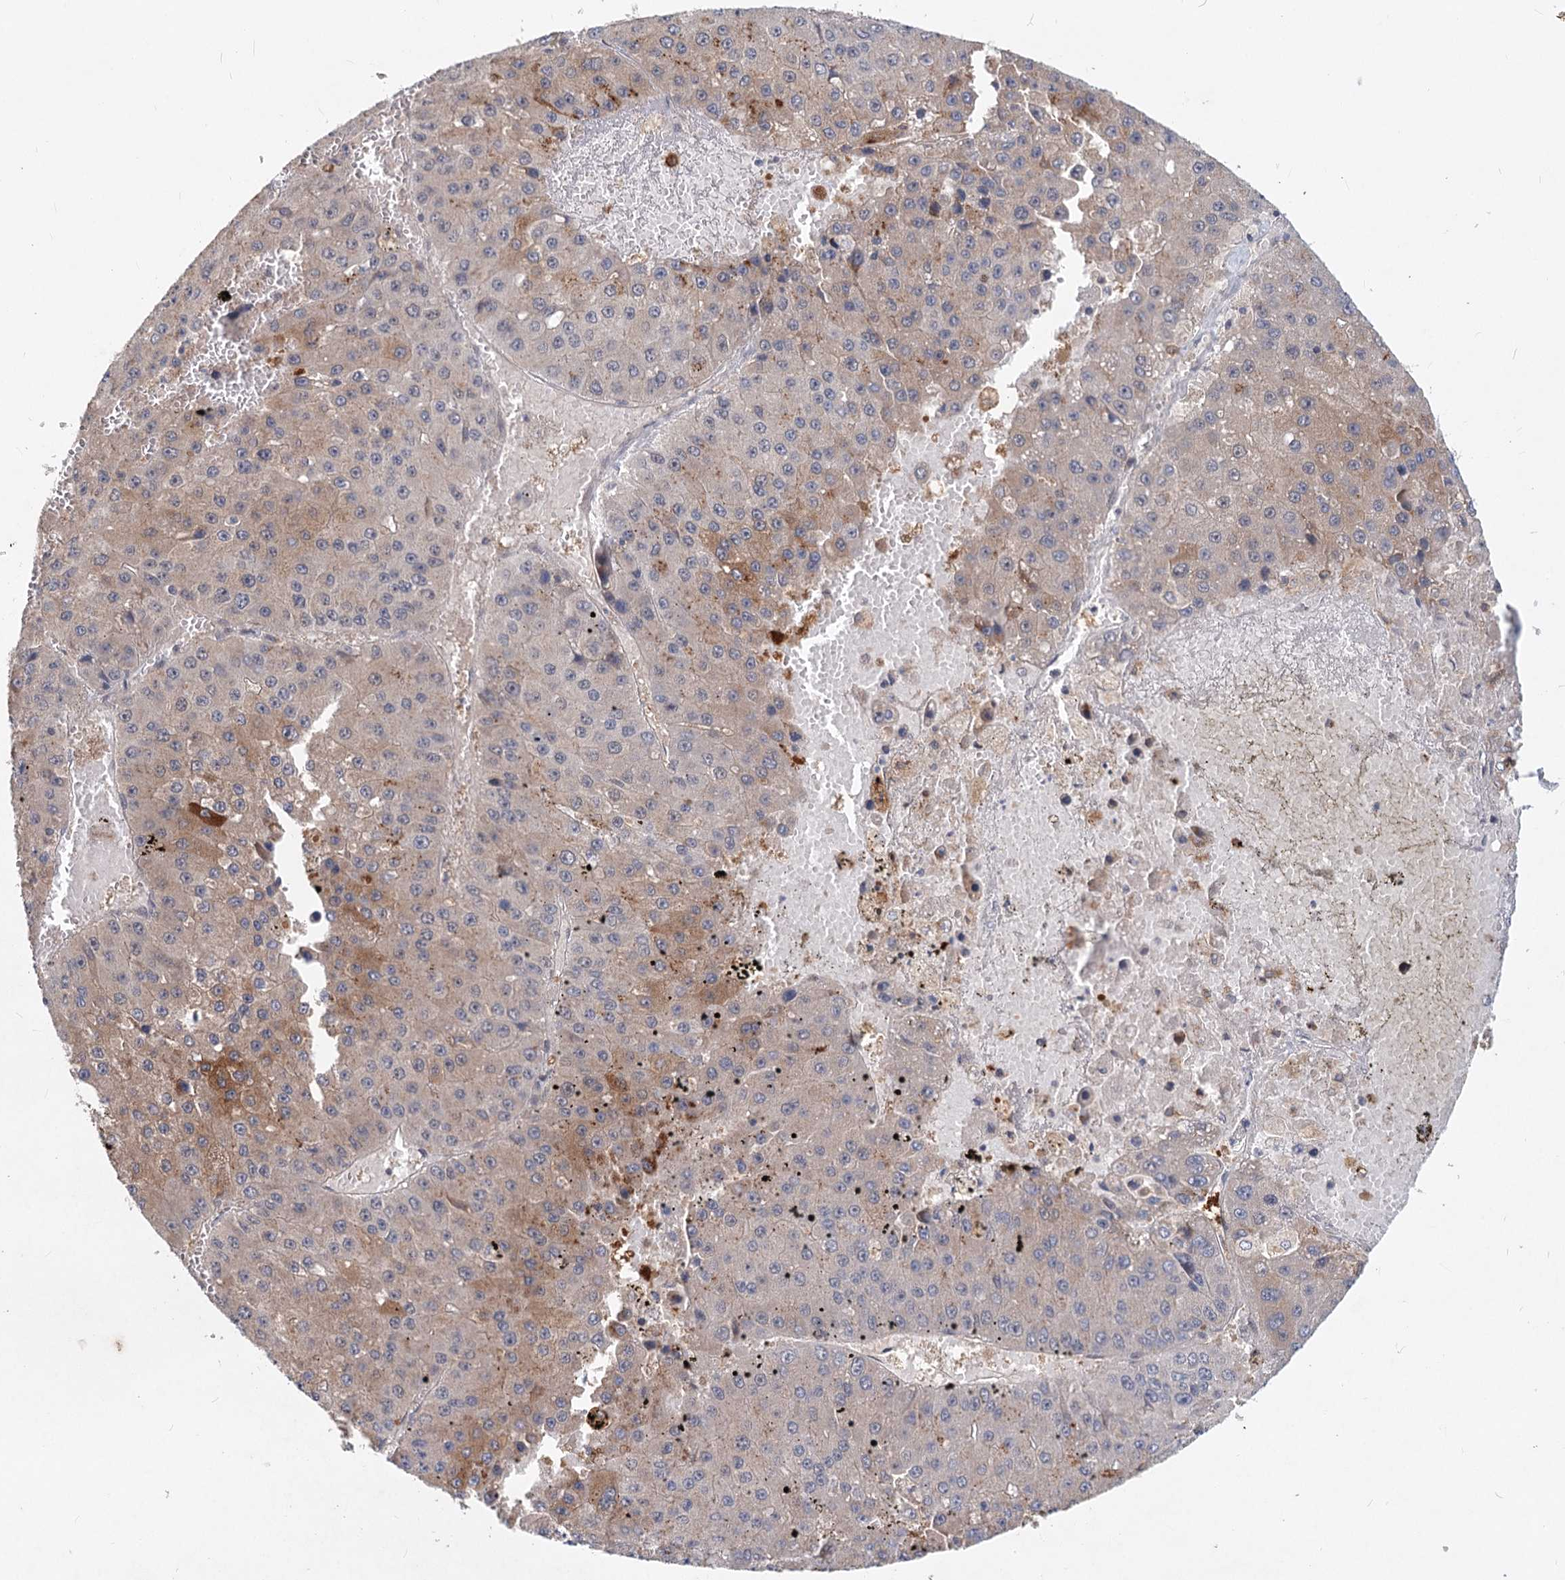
{"staining": {"intensity": "moderate", "quantity": "<25%", "location": "cytoplasmic/membranous"}, "tissue": "liver cancer", "cell_type": "Tumor cells", "image_type": "cancer", "snomed": [{"axis": "morphology", "description": "Carcinoma, Hepatocellular, NOS"}, {"axis": "topography", "description": "Liver"}], "caption": "Liver cancer stained with DAB (3,3'-diaminobenzidine) immunohistochemistry shows low levels of moderate cytoplasmic/membranous staining in about <25% of tumor cells. (IHC, brightfield microscopy, high magnification).", "gene": "AP3B1", "patient": {"sex": "female", "age": 73}}